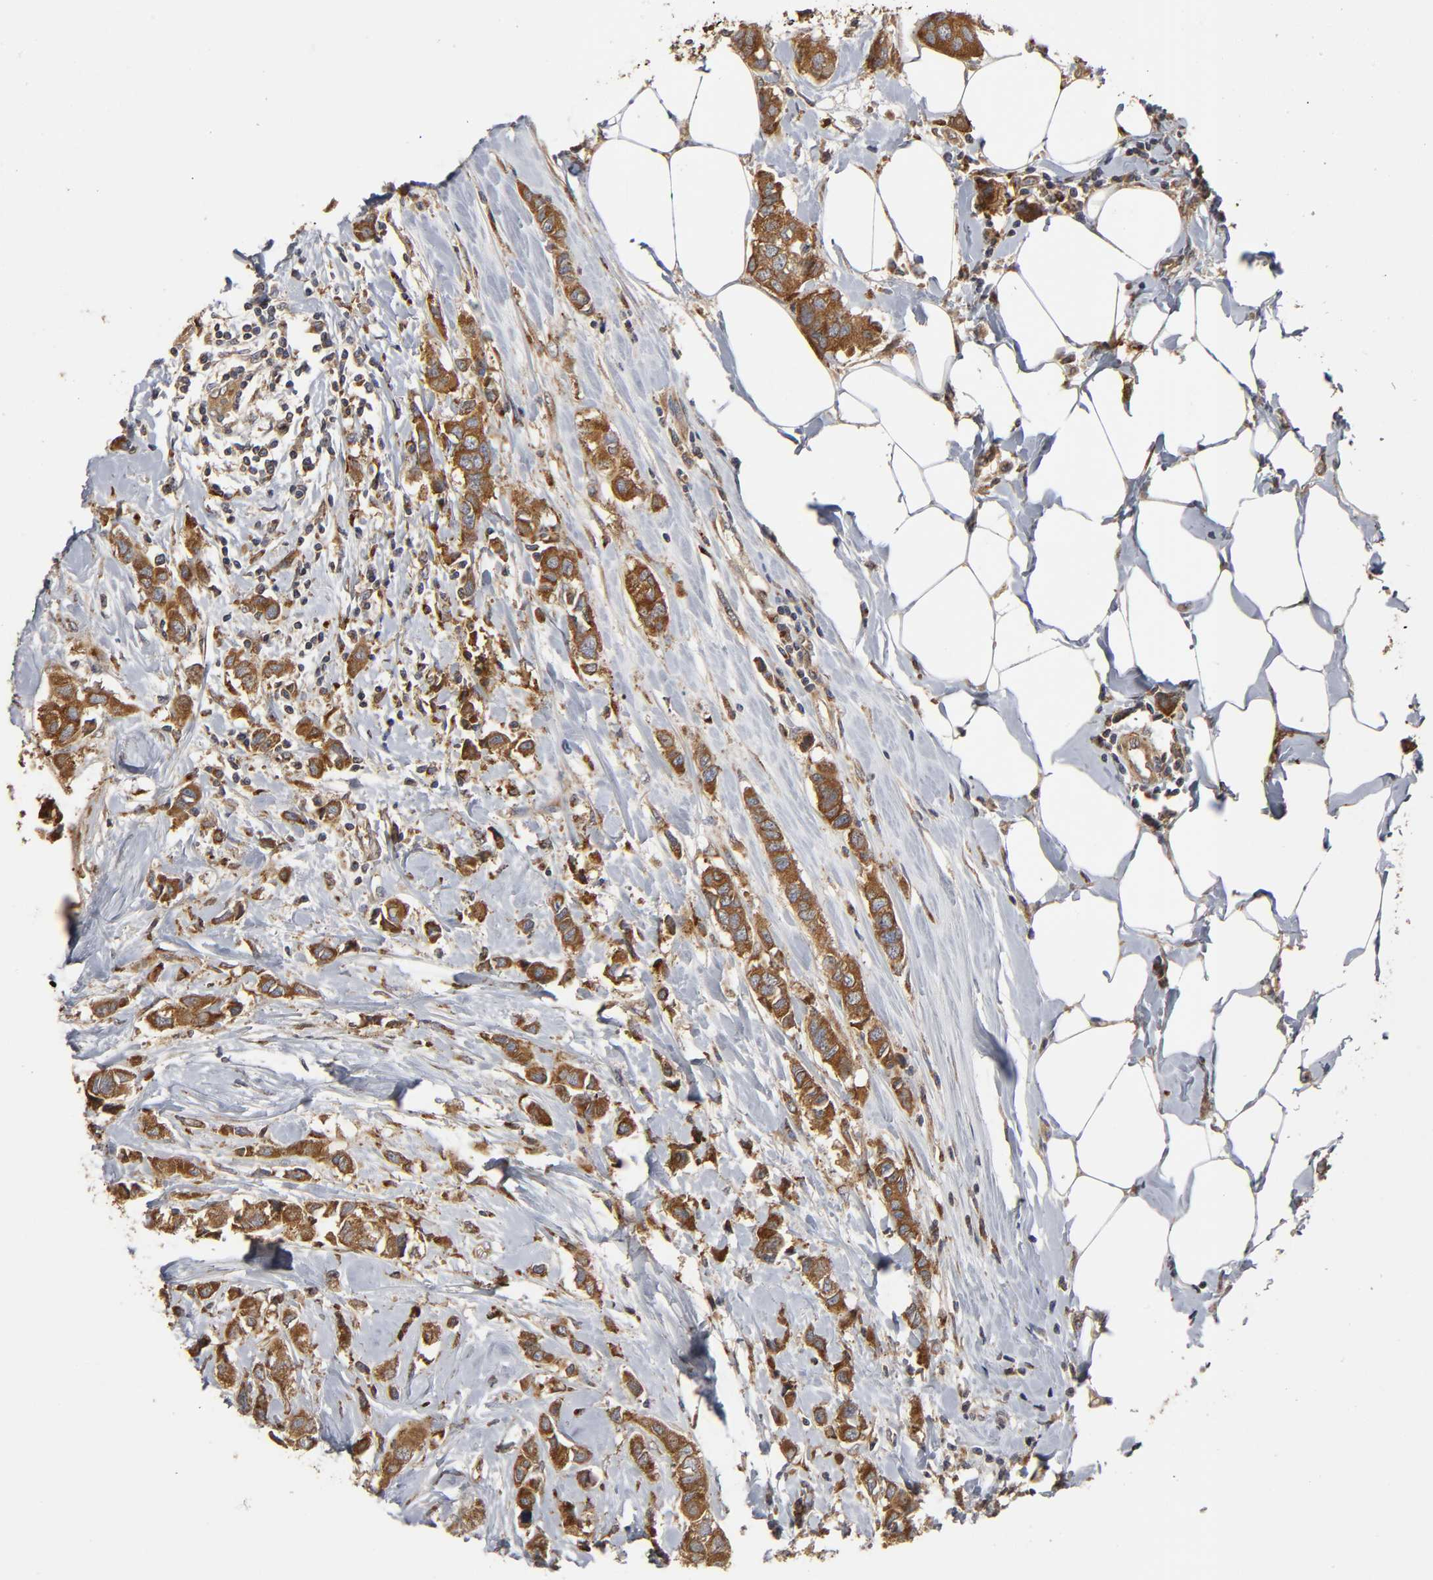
{"staining": {"intensity": "strong", "quantity": ">75%", "location": "cytoplasmic/membranous"}, "tissue": "breast cancer", "cell_type": "Tumor cells", "image_type": "cancer", "snomed": [{"axis": "morphology", "description": "Duct carcinoma"}, {"axis": "topography", "description": "Breast"}], "caption": "Breast cancer (infiltrating ductal carcinoma) stained for a protein exhibits strong cytoplasmic/membranous positivity in tumor cells.", "gene": "GNPTG", "patient": {"sex": "female", "age": 50}}